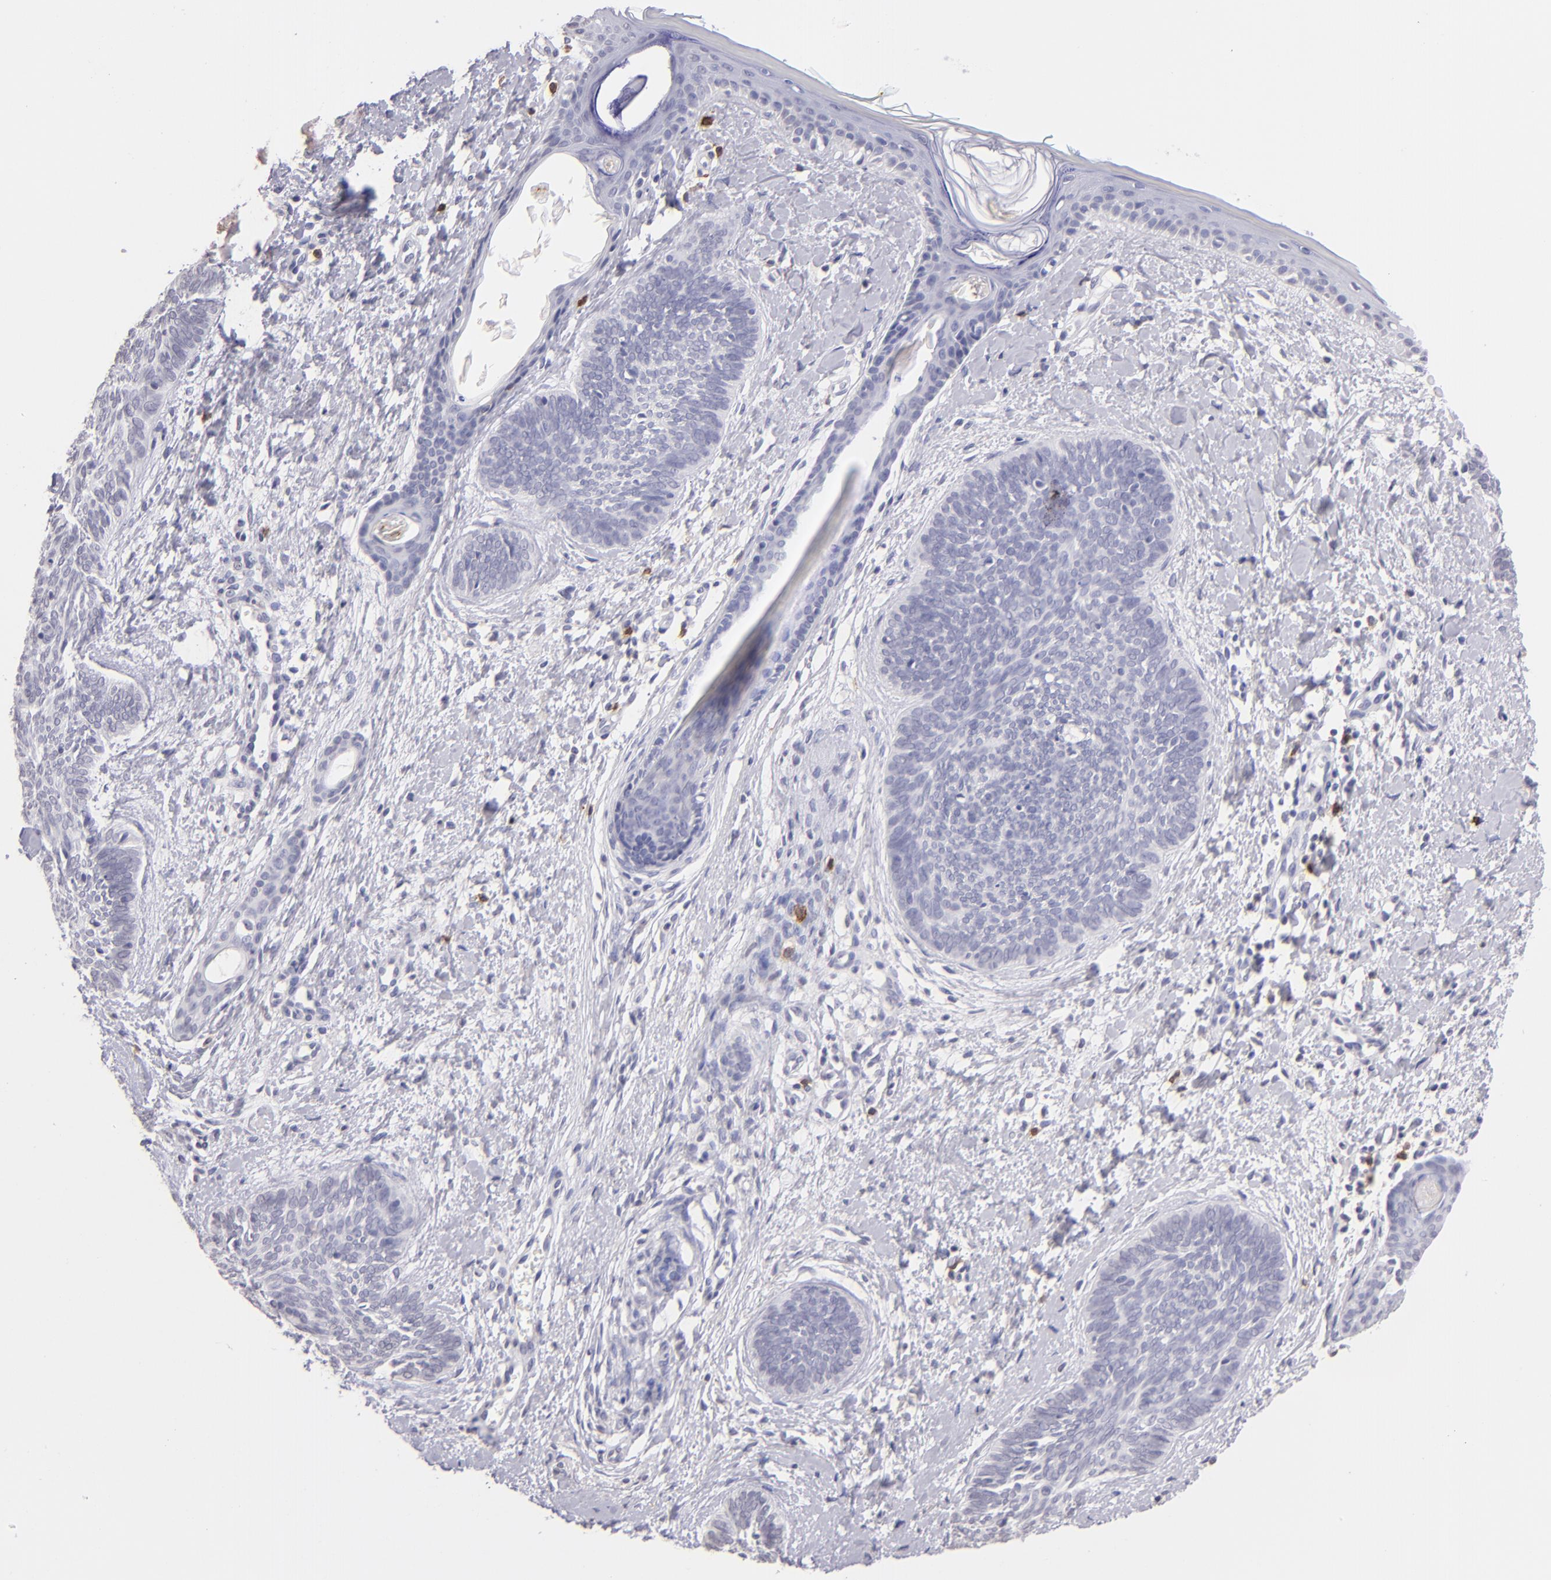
{"staining": {"intensity": "negative", "quantity": "none", "location": "none"}, "tissue": "skin cancer", "cell_type": "Tumor cells", "image_type": "cancer", "snomed": [{"axis": "morphology", "description": "Basal cell carcinoma"}, {"axis": "topography", "description": "Skin"}], "caption": "The image demonstrates no significant staining in tumor cells of basal cell carcinoma (skin).", "gene": "IL2RA", "patient": {"sex": "female", "age": 81}}